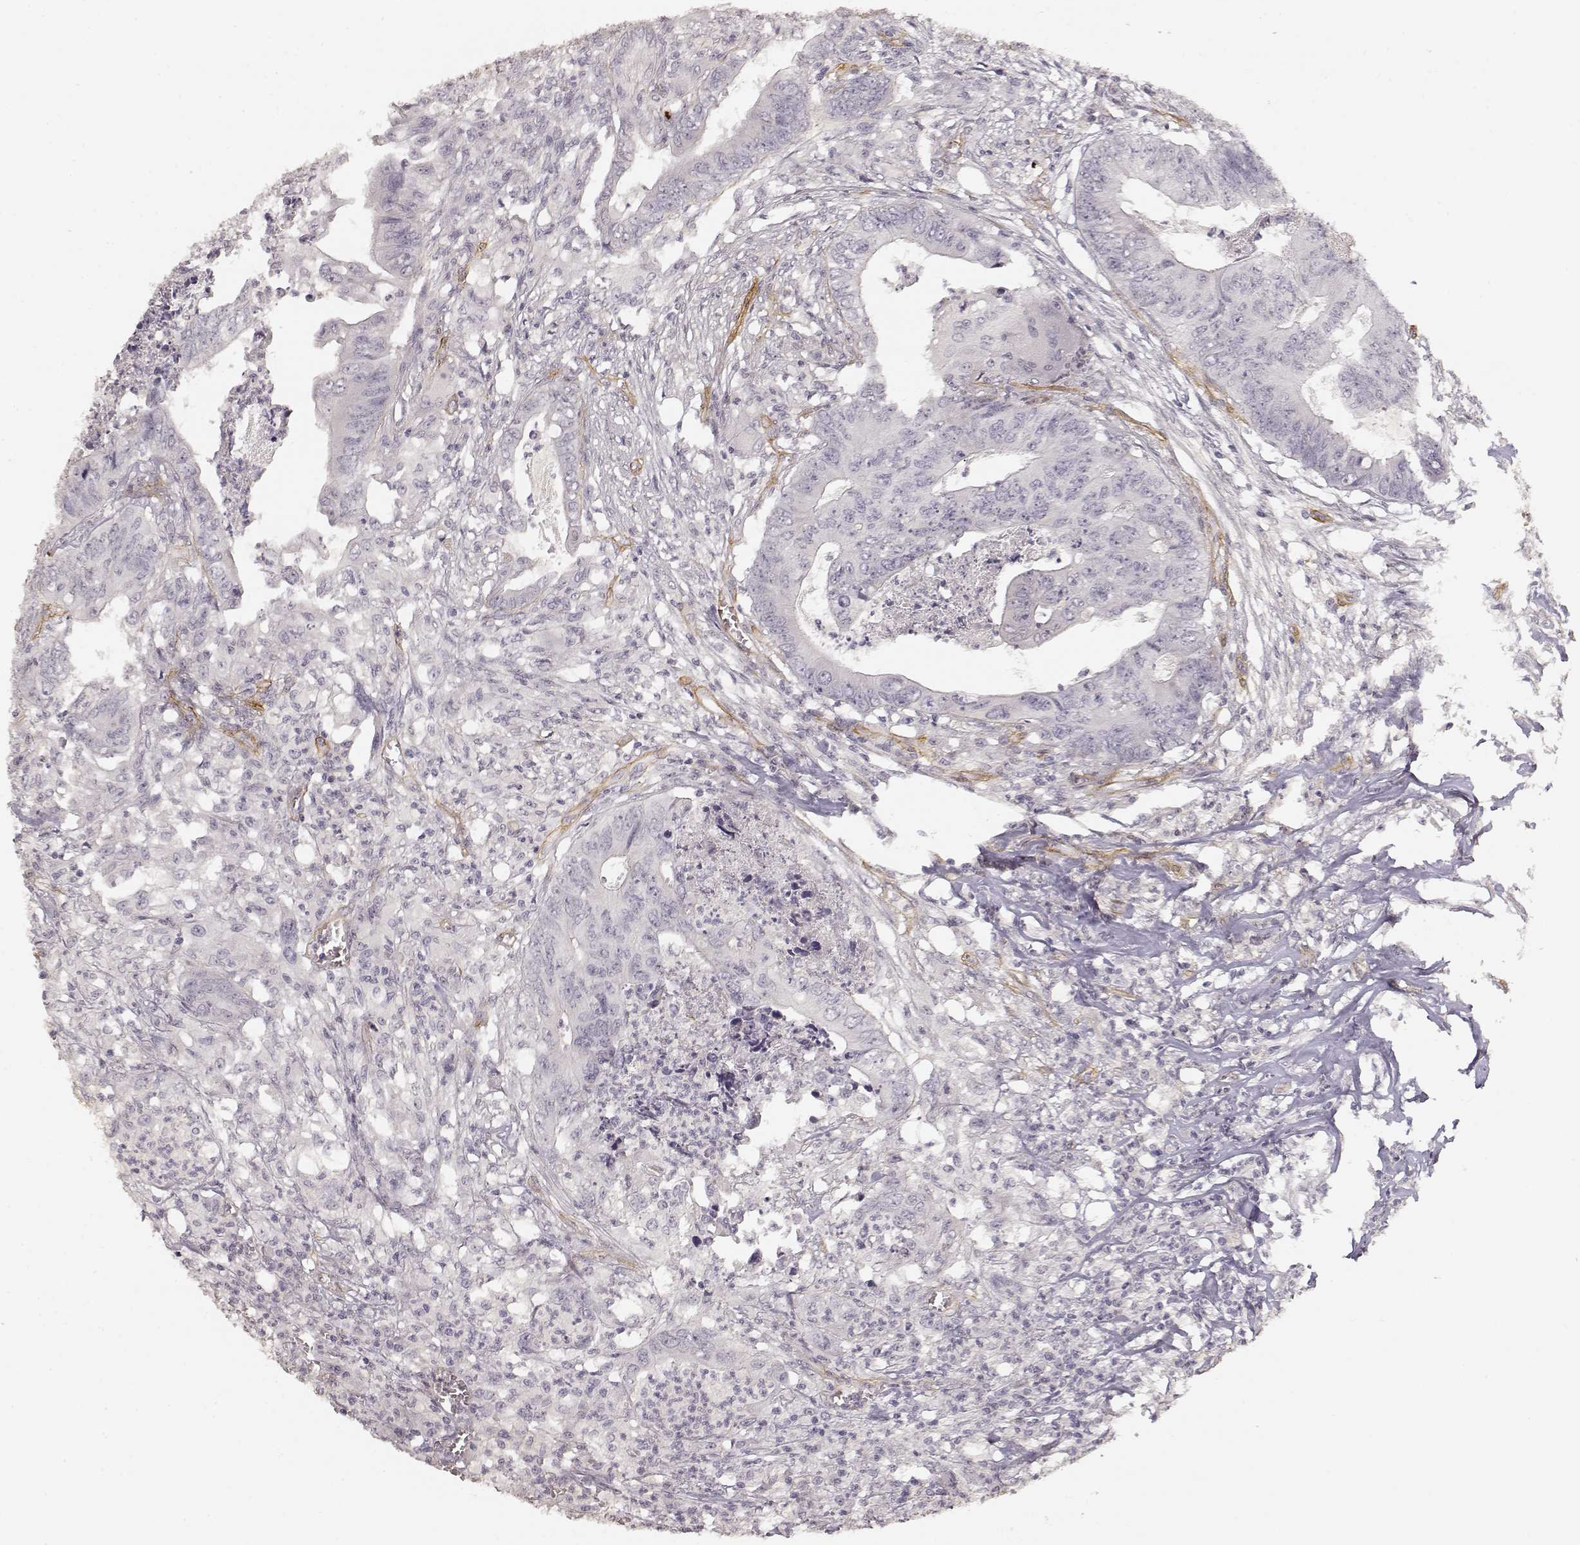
{"staining": {"intensity": "negative", "quantity": "none", "location": "none"}, "tissue": "colorectal cancer", "cell_type": "Tumor cells", "image_type": "cancer", "snomed": [{"axis": "morphology", "description": "Adenocarcinoma, NOS"}, {"axis": "topography", "description": "Colon"}], "caption": "Tumor cells are negative for protein expression in human colorectal adenocarcinoma. (Stains: DAB (3,3'-diaminobenzidine) immunohistochemistry (IHC) with hematoxylin counter stain, Microscopy: brightfield microscopy at high magnification).", "gene": "LAMA4", "patient": {"sex": "male", "age": 84}}